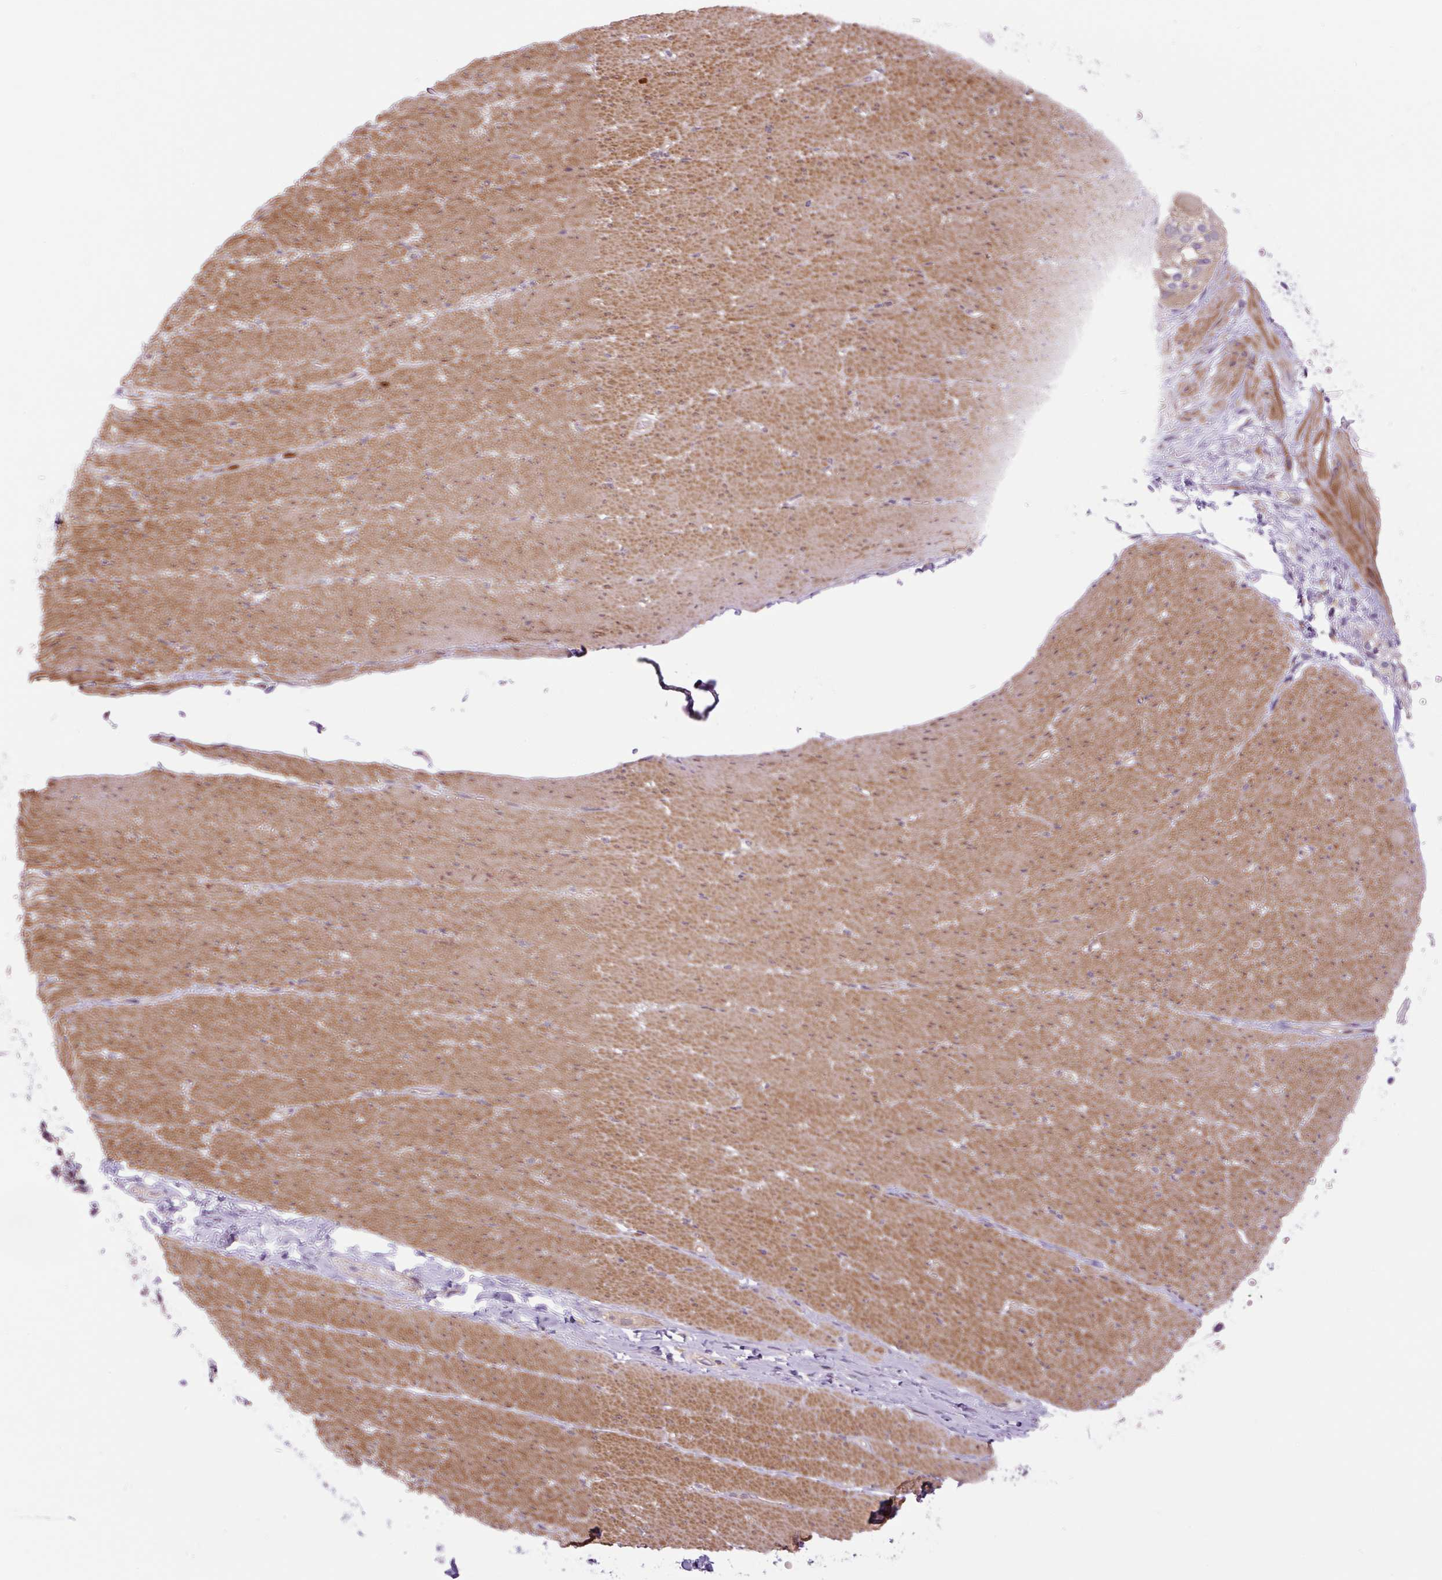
{"staining": {"intensity": "moderate", "quantity": "25%-75%", "location": "cytoplasmic/membranous"}, "tissue": "smooth muscle", "cell_type": "Smooth muscle cells", "image_type": "normal", "snomed": [{"axis": "morphology", "description": "Normal tissue, NOS"}, {"axis": "topography", "description": "Smooth muscle"}, {"axis": "topography", "description": "Rectum"}], "caption": "A brown stain shows moderate cytoplasmic/membranous positivity of a protein in smooth muscle cells of benign human smooth muscle. The protein of interest is stained brown, and the nuclei are stained in blue (DAB IHC with brightfield microscopy, high magnification).", "gene": "KIFC1", "patient": {"sex": "male", "age": 53}}